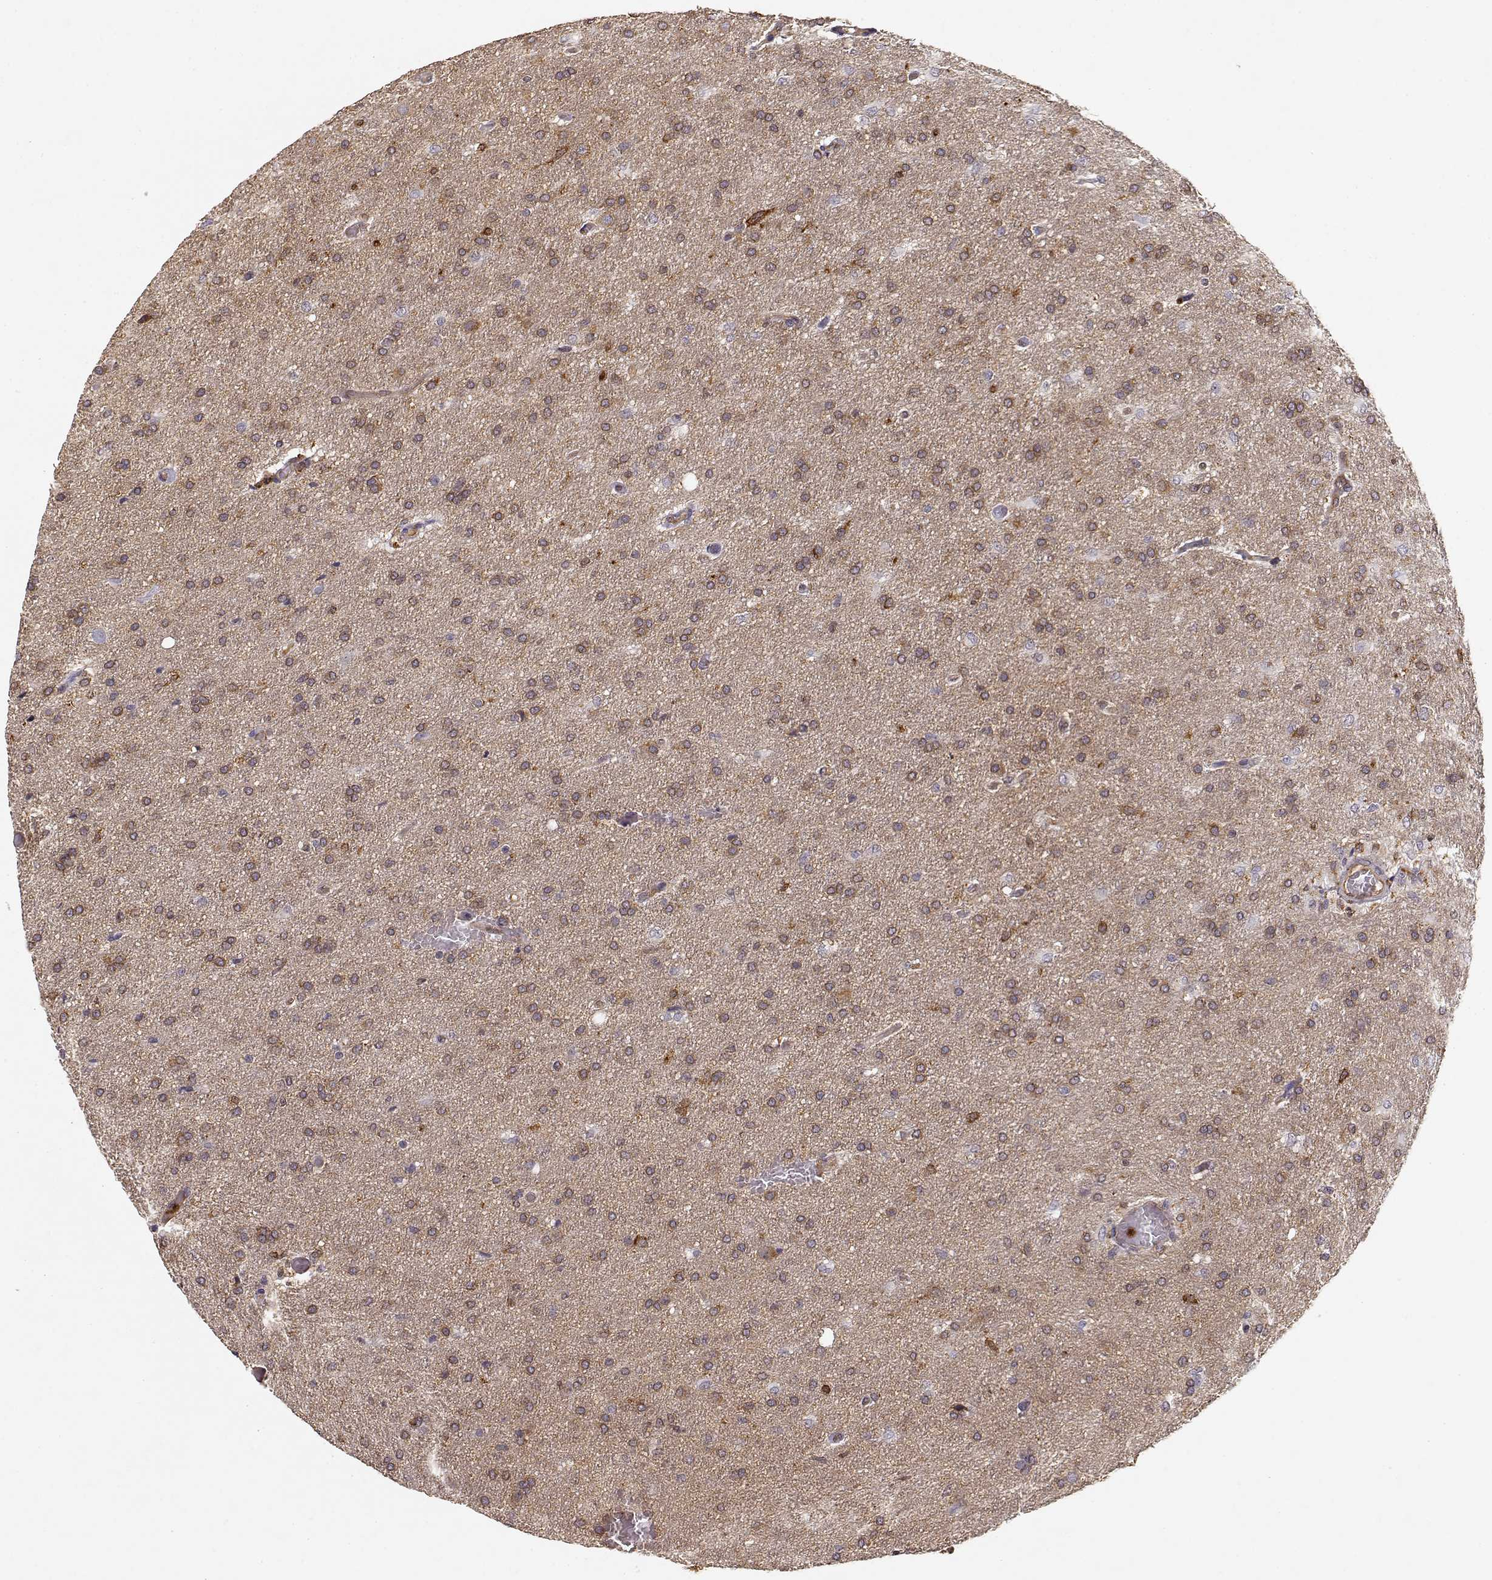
{"staining": {"intensity": "moderate", "quantity": ">75%", "location": "cytoplasmic/membranous"}, "tissue": "glioma", "cell_type": "Tumor cells", "image_type": "cancer", "snomed": [{"axis": "morphology", "description": "Glioma, malignant, High grade"}, {"axis": "topography", "description": "Brain"}], "caption": "Immunohistochemical staining of human glioma displays medium levels of moderate cytoplasmic/membranous protein staining in about >75% of tumor cells.", "gene": "ARHGEF2", "patient": {"sex": "male", "age": 68}}